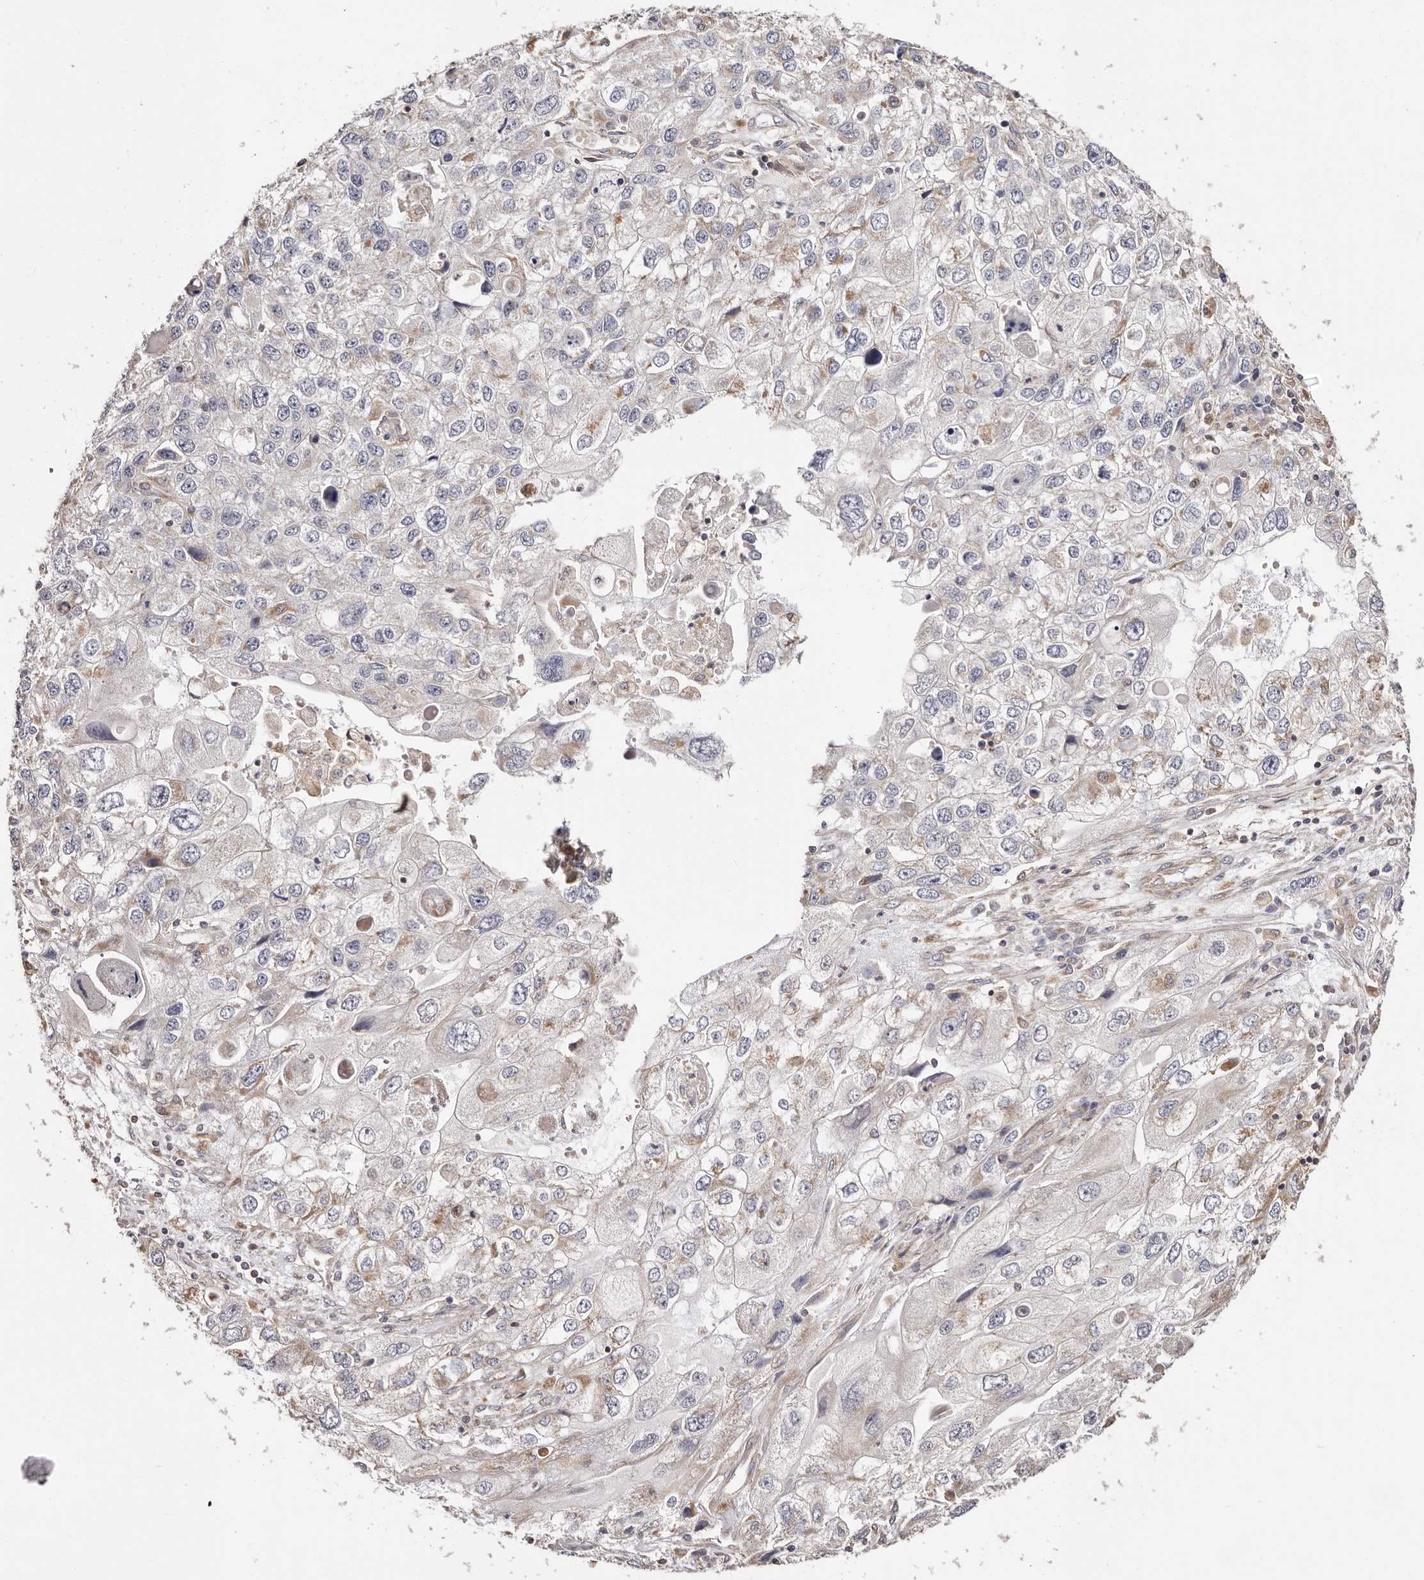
{"staining": {"intensity": "weak", "quantity": "25%-75%", "location": "cytoplasmic/membranous"}, "tissue": "endometrial cancer", "cell_type": "Tumor cells", "image_type": "cancer", "snomed": [{"axis": "morphology", "description": "Adenocarcinoma, NOS"}, {"axis": "topography", "description": "Endometrium"}], "caption": "The micrograph displays staining of adenocarcinoma (endometrial), revealing weak cytoplasmic/membranous protein staining (brown color) within tumor cells. The protein of interest is stained brown, and the nuclei are stained in blue (DAB (3,3'-diaminobenzidine) IHC with brightfield microscopy, high magnification).", "gene": "MAPK1", "patient": {"sex": "female", "age": 49}}